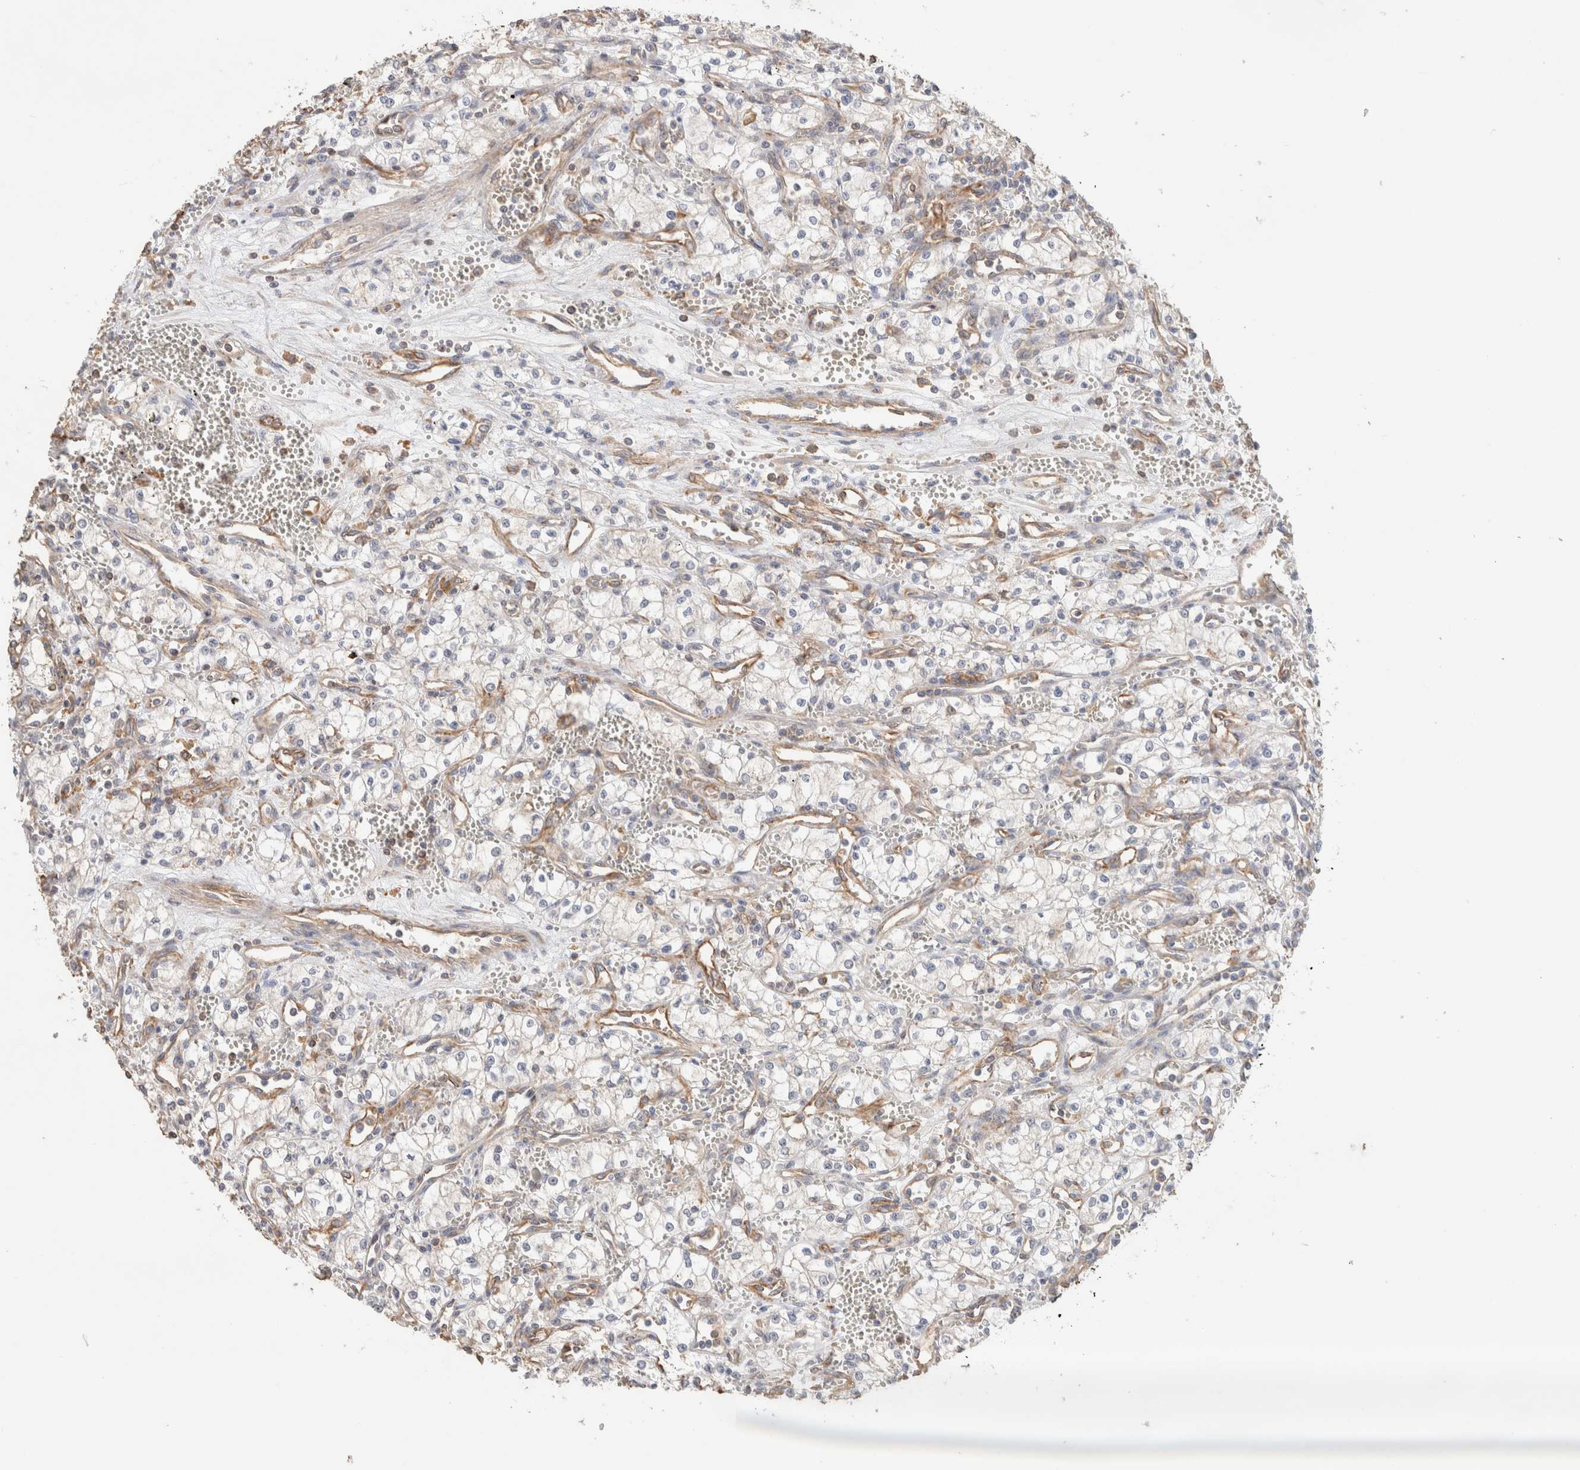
{"staining": {"intensity": "negative", "quantity": "none", "location": "none"}, "tissue": "renal cancer", "cell_type": "Tumor cells", "image_type": "cancer", "snomed": [{"axis": "morphology", "description": "Adenocarcinoma, NOS"}, {"axis": "topography", "description": "Kidney"}], "caption": "Photomicrograph shows no significant protein expression in tumor cells of renal adenocarcinoma.", "gene": "CFAP418", "patient": {"sex": "male", "age": 59}}